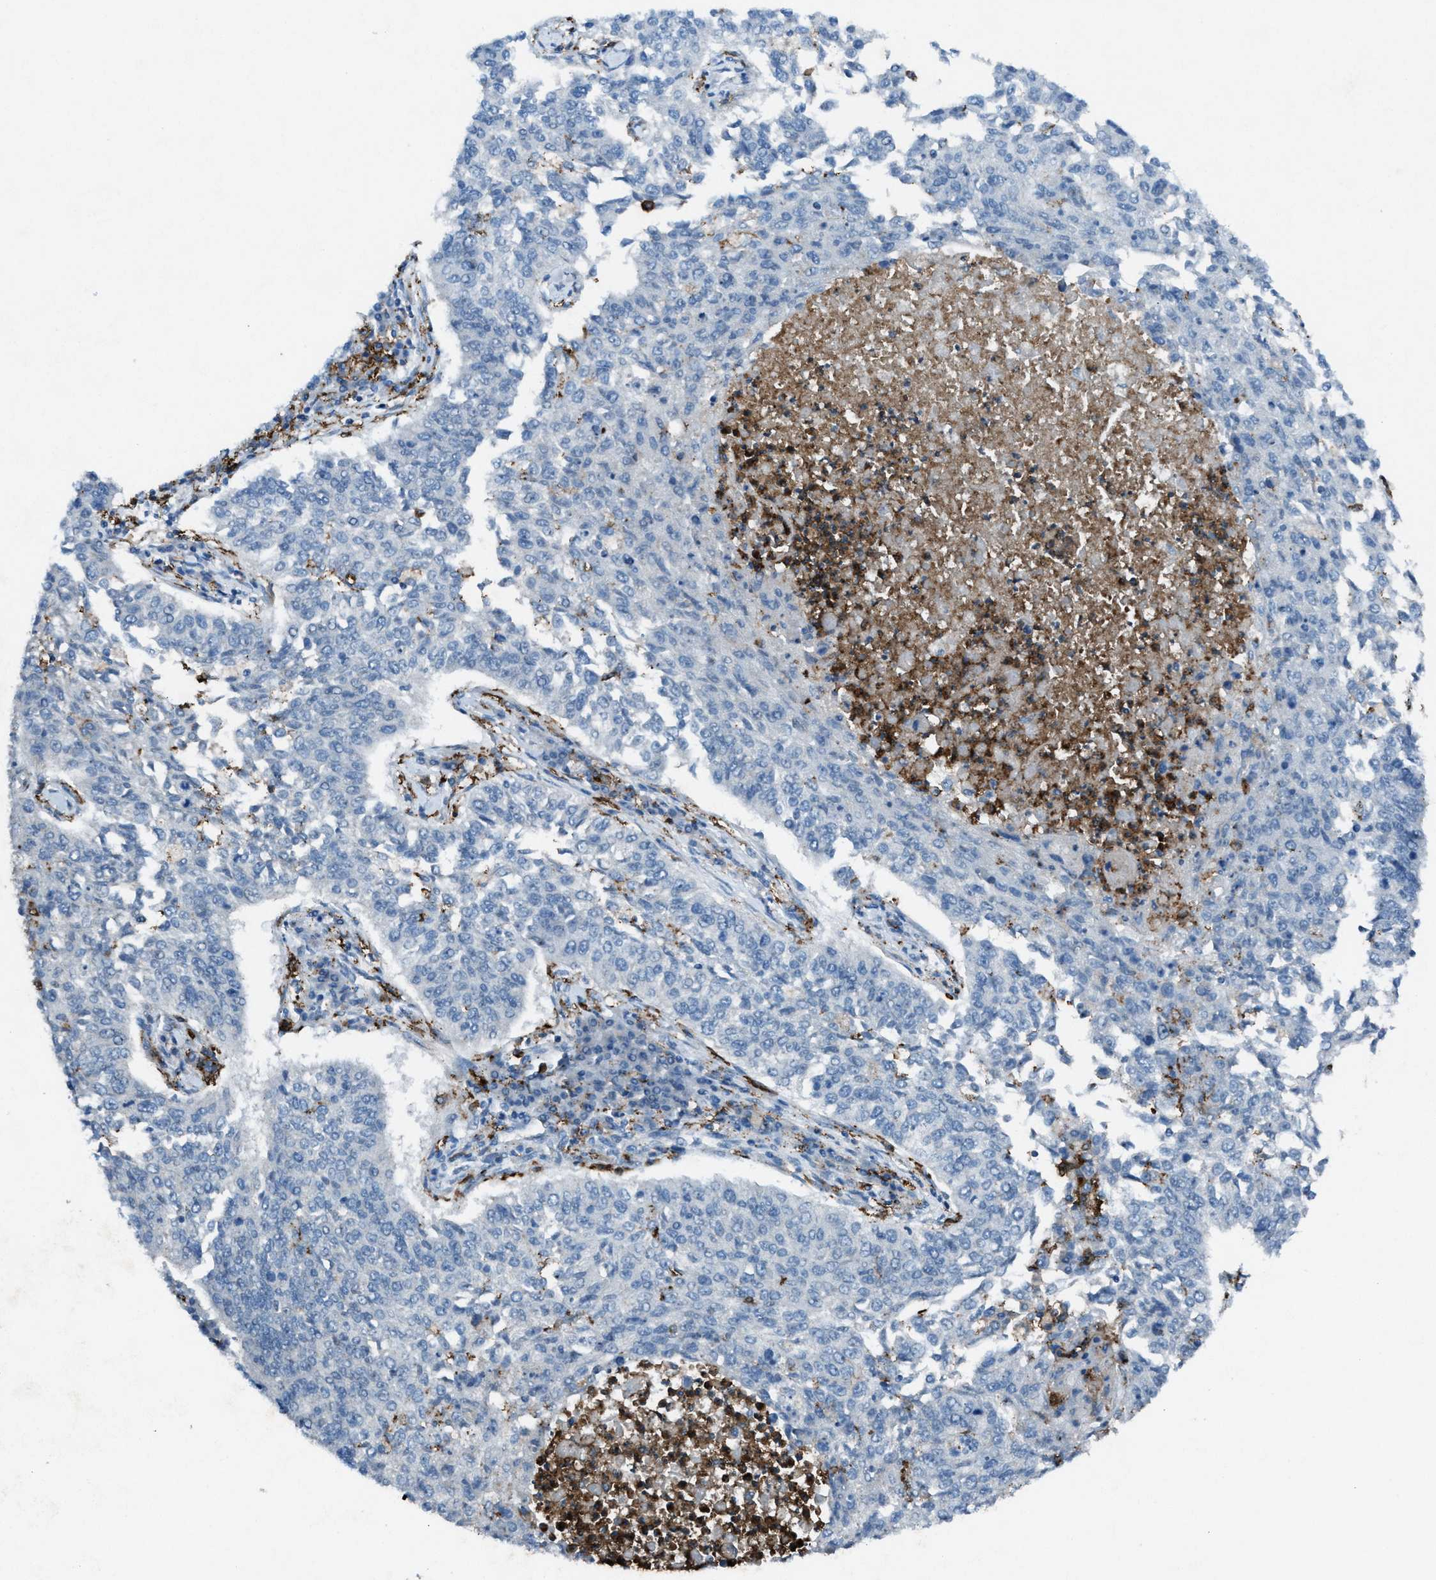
{"staining": {"intensity": "negative", "quantity": "none", "location": "none"}, "tissue": "lung cancer", "cell_type": "Tumor cells", "image_type": "cancer", "snomed": [{"axis": "morphology", "description": "Normal tissue, NOS"}, {"axis": "morphology", "description": "Squamous cell carcinoma, NOS"}, {"axis": "topography", "description": "Cartilage tissue"}, {"axis": "topography", "description": "Bronchus"}, {"axis": "topography", "description": "Lung"}], "caption": "The micrograph exhibits no staining of tumor cells in lung squamous cell carcinoma. (DAB (3,3'-diaminobenzidine) immunohistochemistry (IHC), high magnification).", "gene": "FCER1G", "patient": {"sex": "female", "age": 49}}